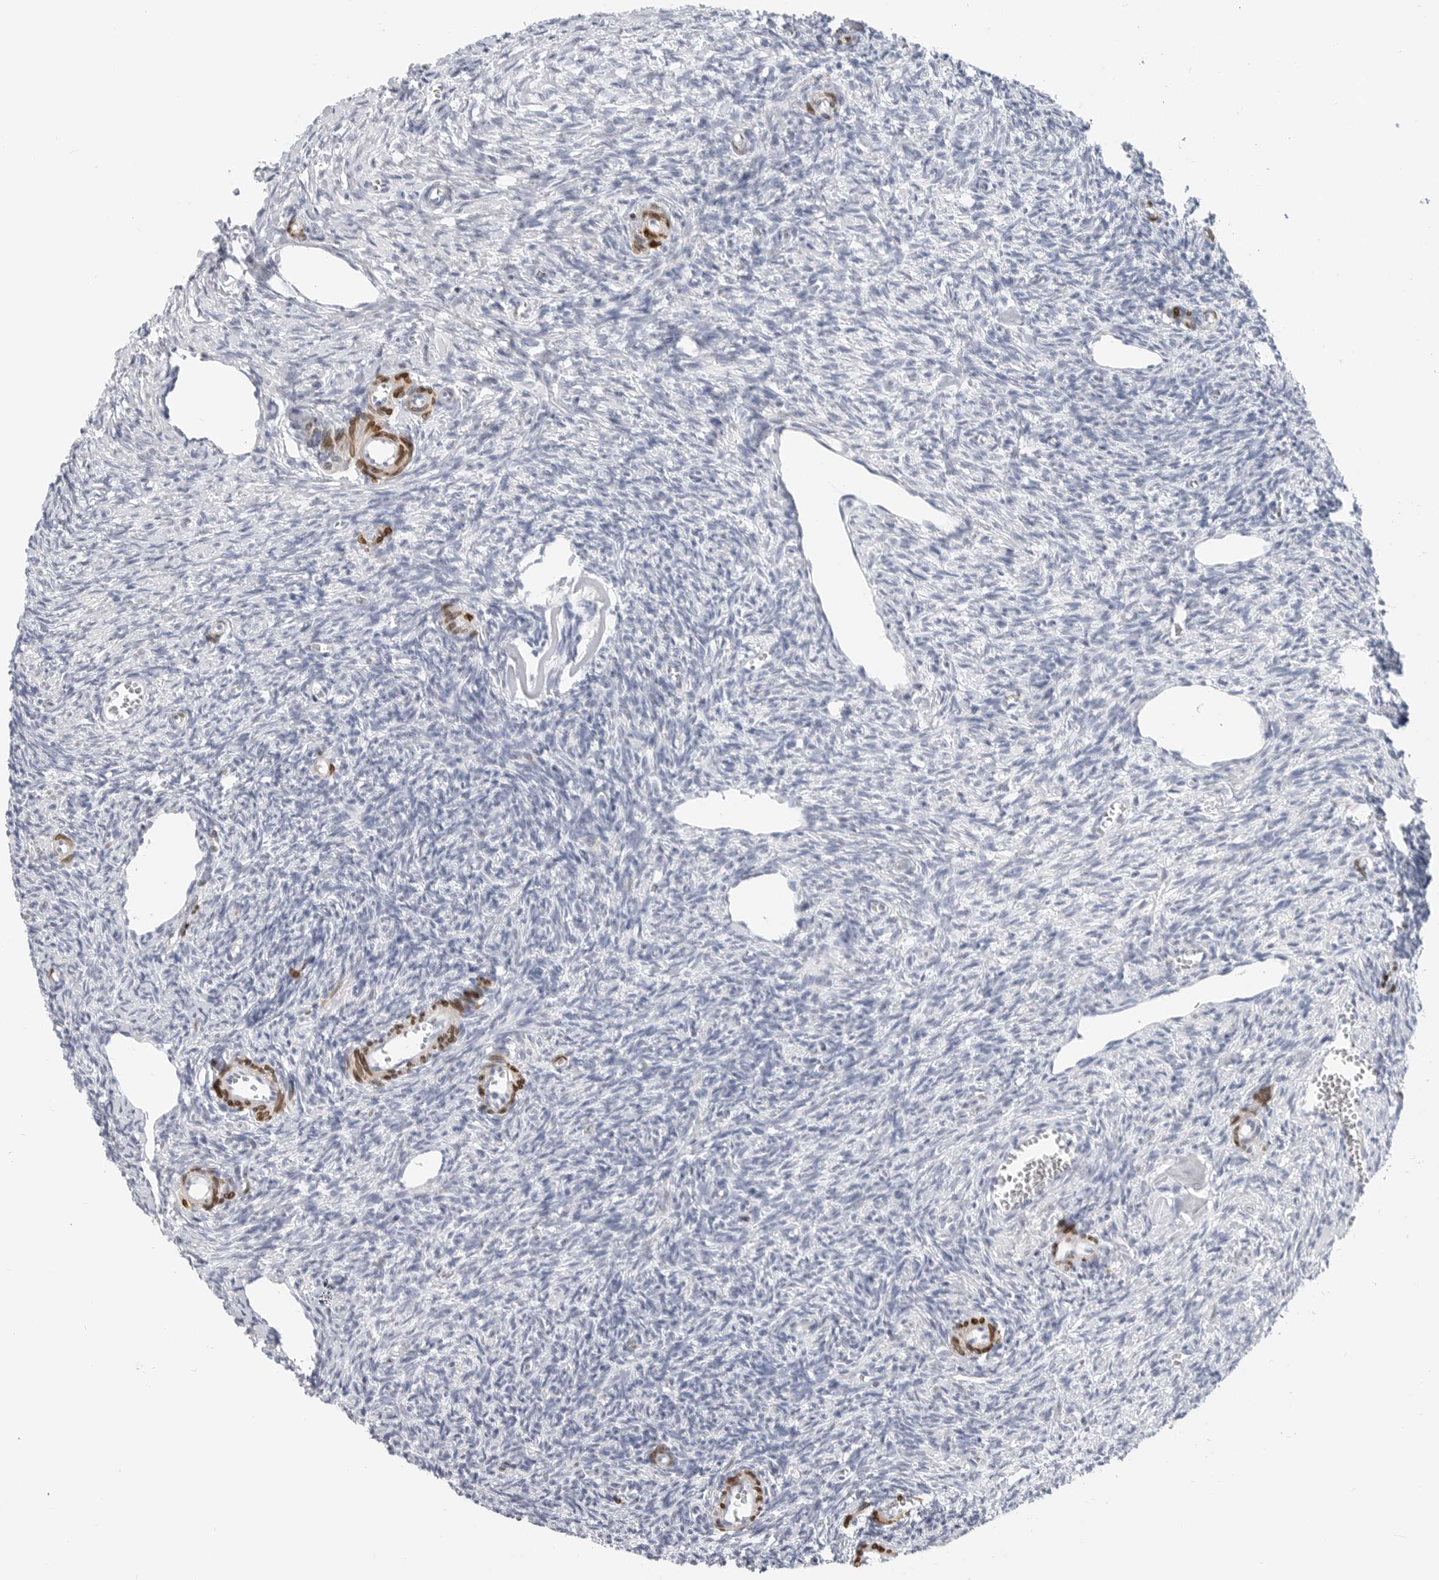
{"staining": {"intensity": "negative", "quantity": "none", "location": "none"}, "tissue": "ovary", "cell_type": "Ovarian stroma cells", "image_type": "normal", "snomed": [{"axis": "morphology", "description": "Normal tissue, NOS"}, {"axis": "topography", "description": "Ovary"}], "caption": "Human ovary stained for a protein using immunohistochemistry displays no positivity in ovarian stroma cells.", "gene": "PLN", "patient": {"sex": "female", "age": 27}}